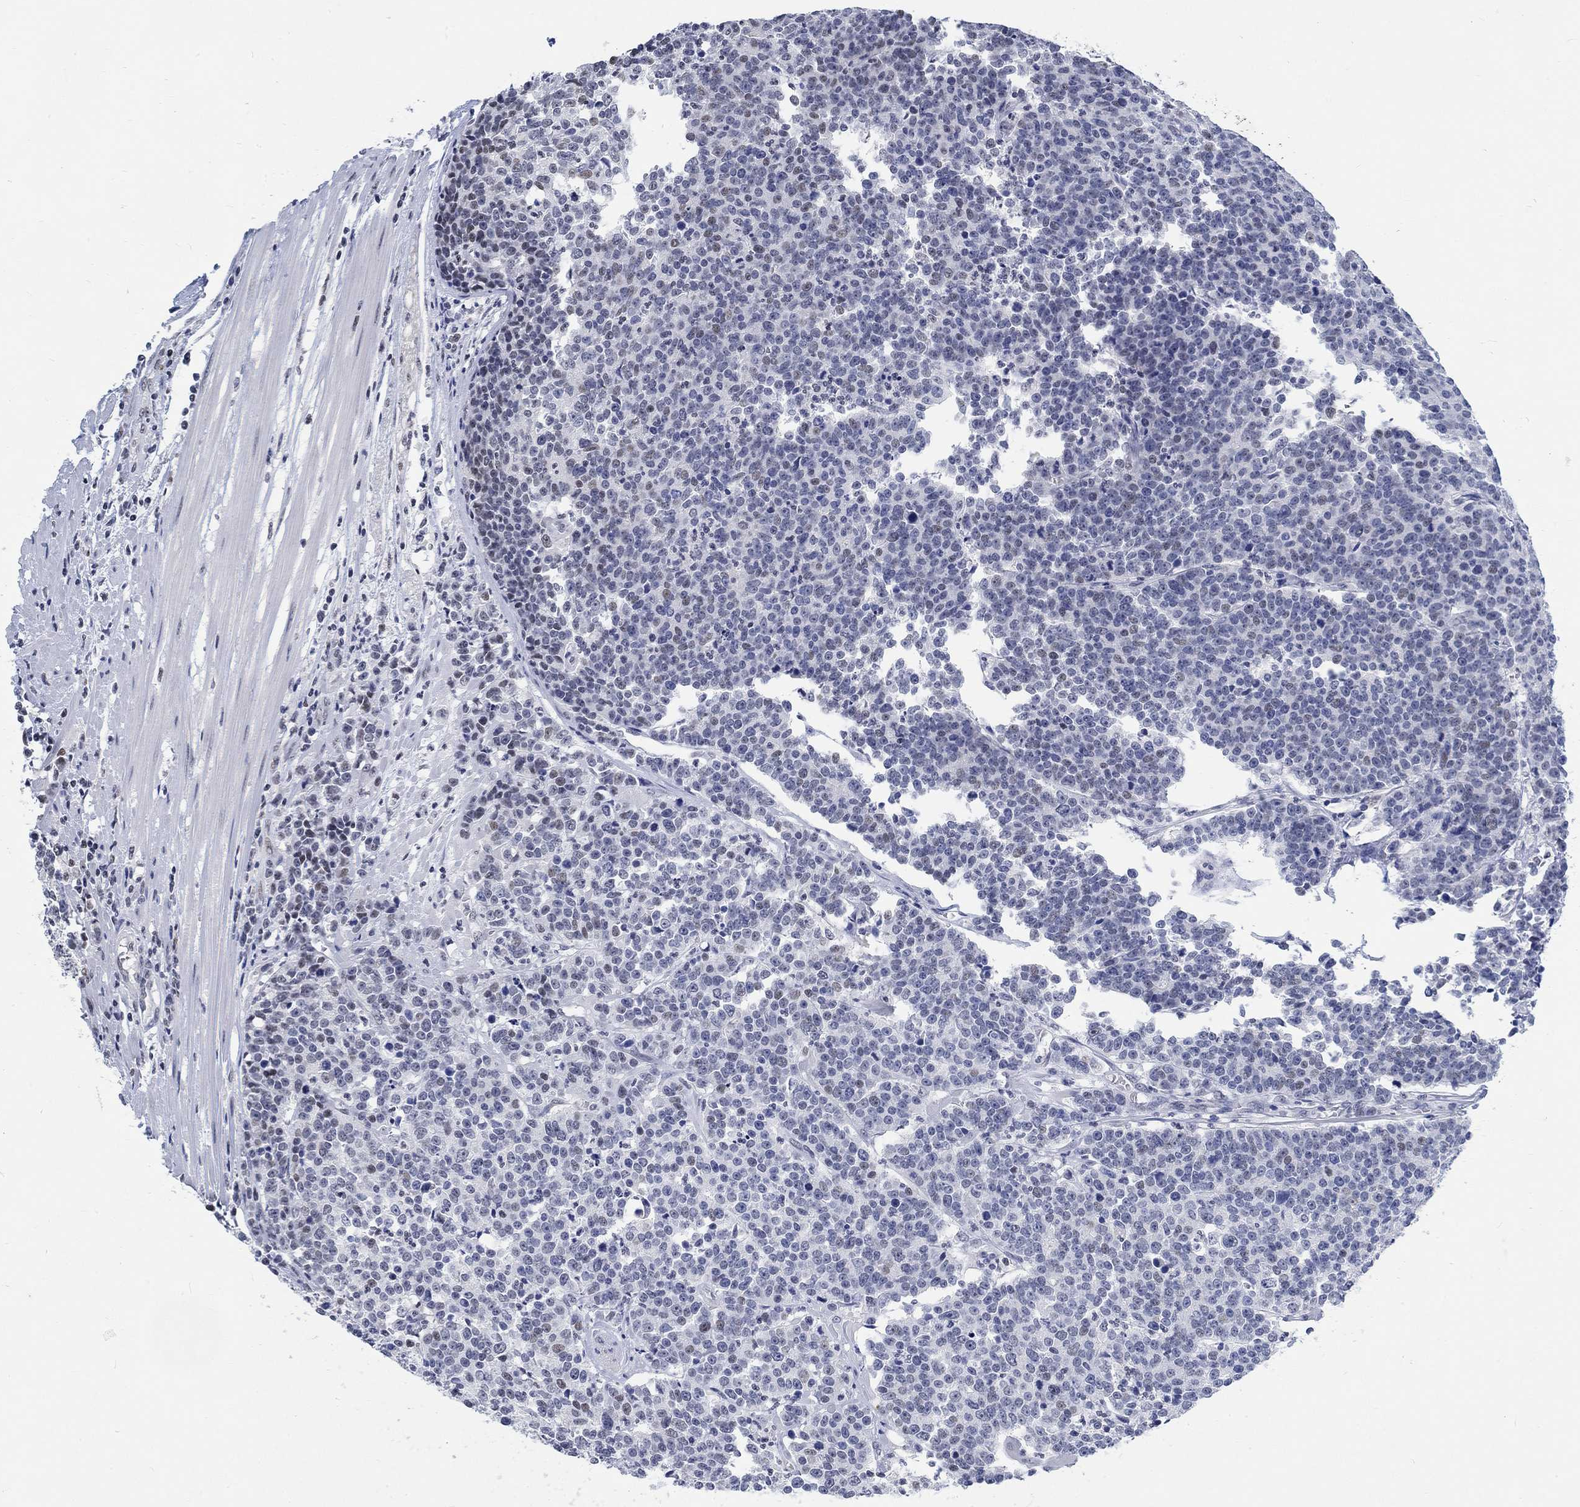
{"staining": {"intensity": "negative", "quantity": "none", "location": "none"}, "tissue": "prostate cancer", "cell_type": "Tumor cells", "image_type": "cancer", "snomed": [{"axis": "morphology", "description": "Adenocarcinoma, NOS"}, {"axis": "topography", "description": "Prostate"}], "caption": "High power microscopy image of an IHC histopathology image of prostate cancer, revealing no significant positivity in tumor cells.", "gene": "KCNH8", "patient": {"sex": "male", "age": 67}}